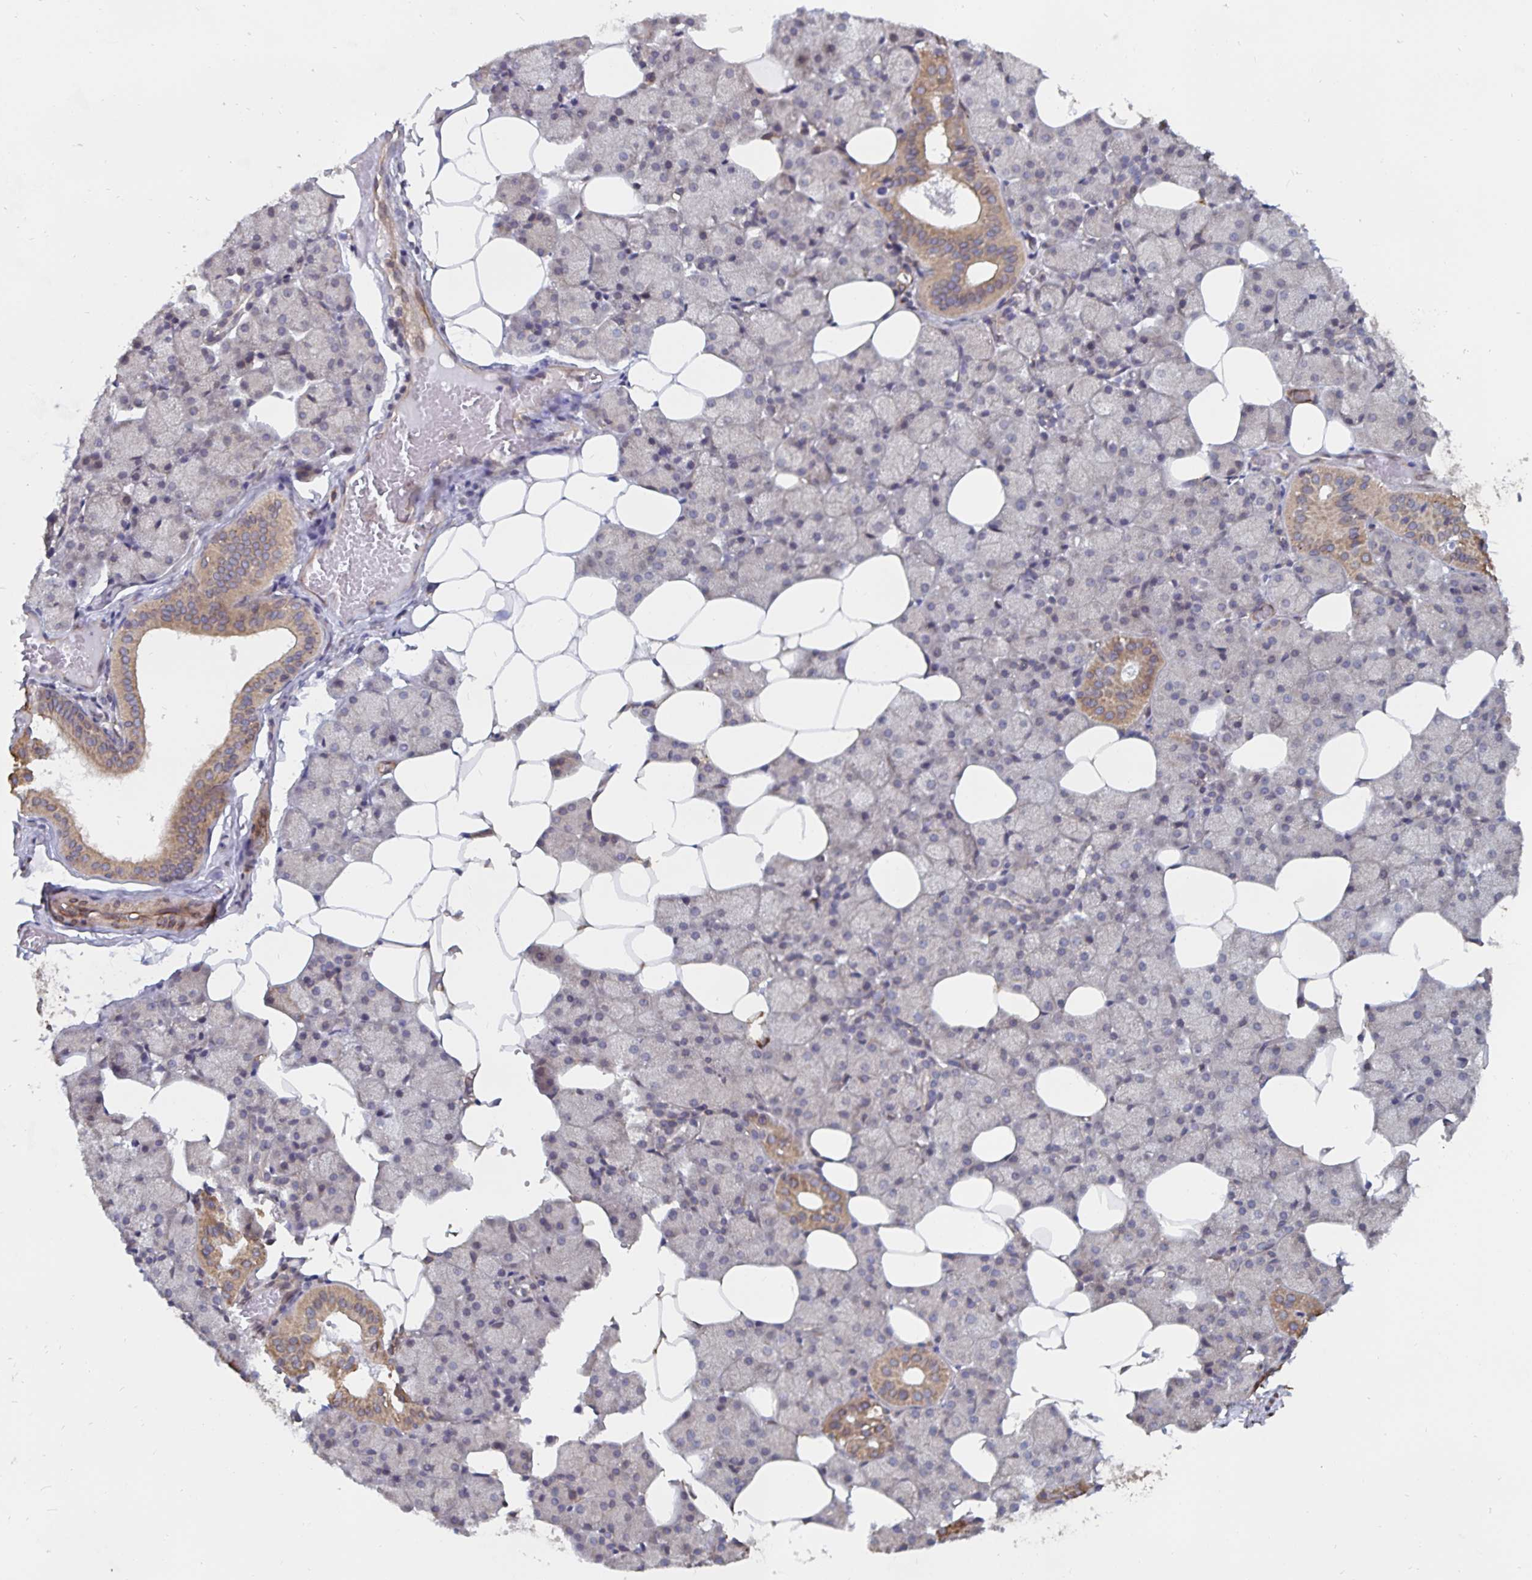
{"staining": {"intensity": "moderate", "quantity": "25%-75%", "location": "cytoplasmic/membranous"}, "tissue": "salivary gland", "cell_type": "Glandular cells", "image_type": "normal", "snomed": [{"axis": "morphology", "description": "Normal tissue, NOS"}, {"axis": "topography", "description": "Salivary gland"}], "caption": "Protein expression analysis of benign human salivary gland reveals moderate cytoplasmic/membranous staining in approximately 25%-75% of glandular cells.", "gene": "BCAP29", "patient": {"sex": "male", "age": 38}}